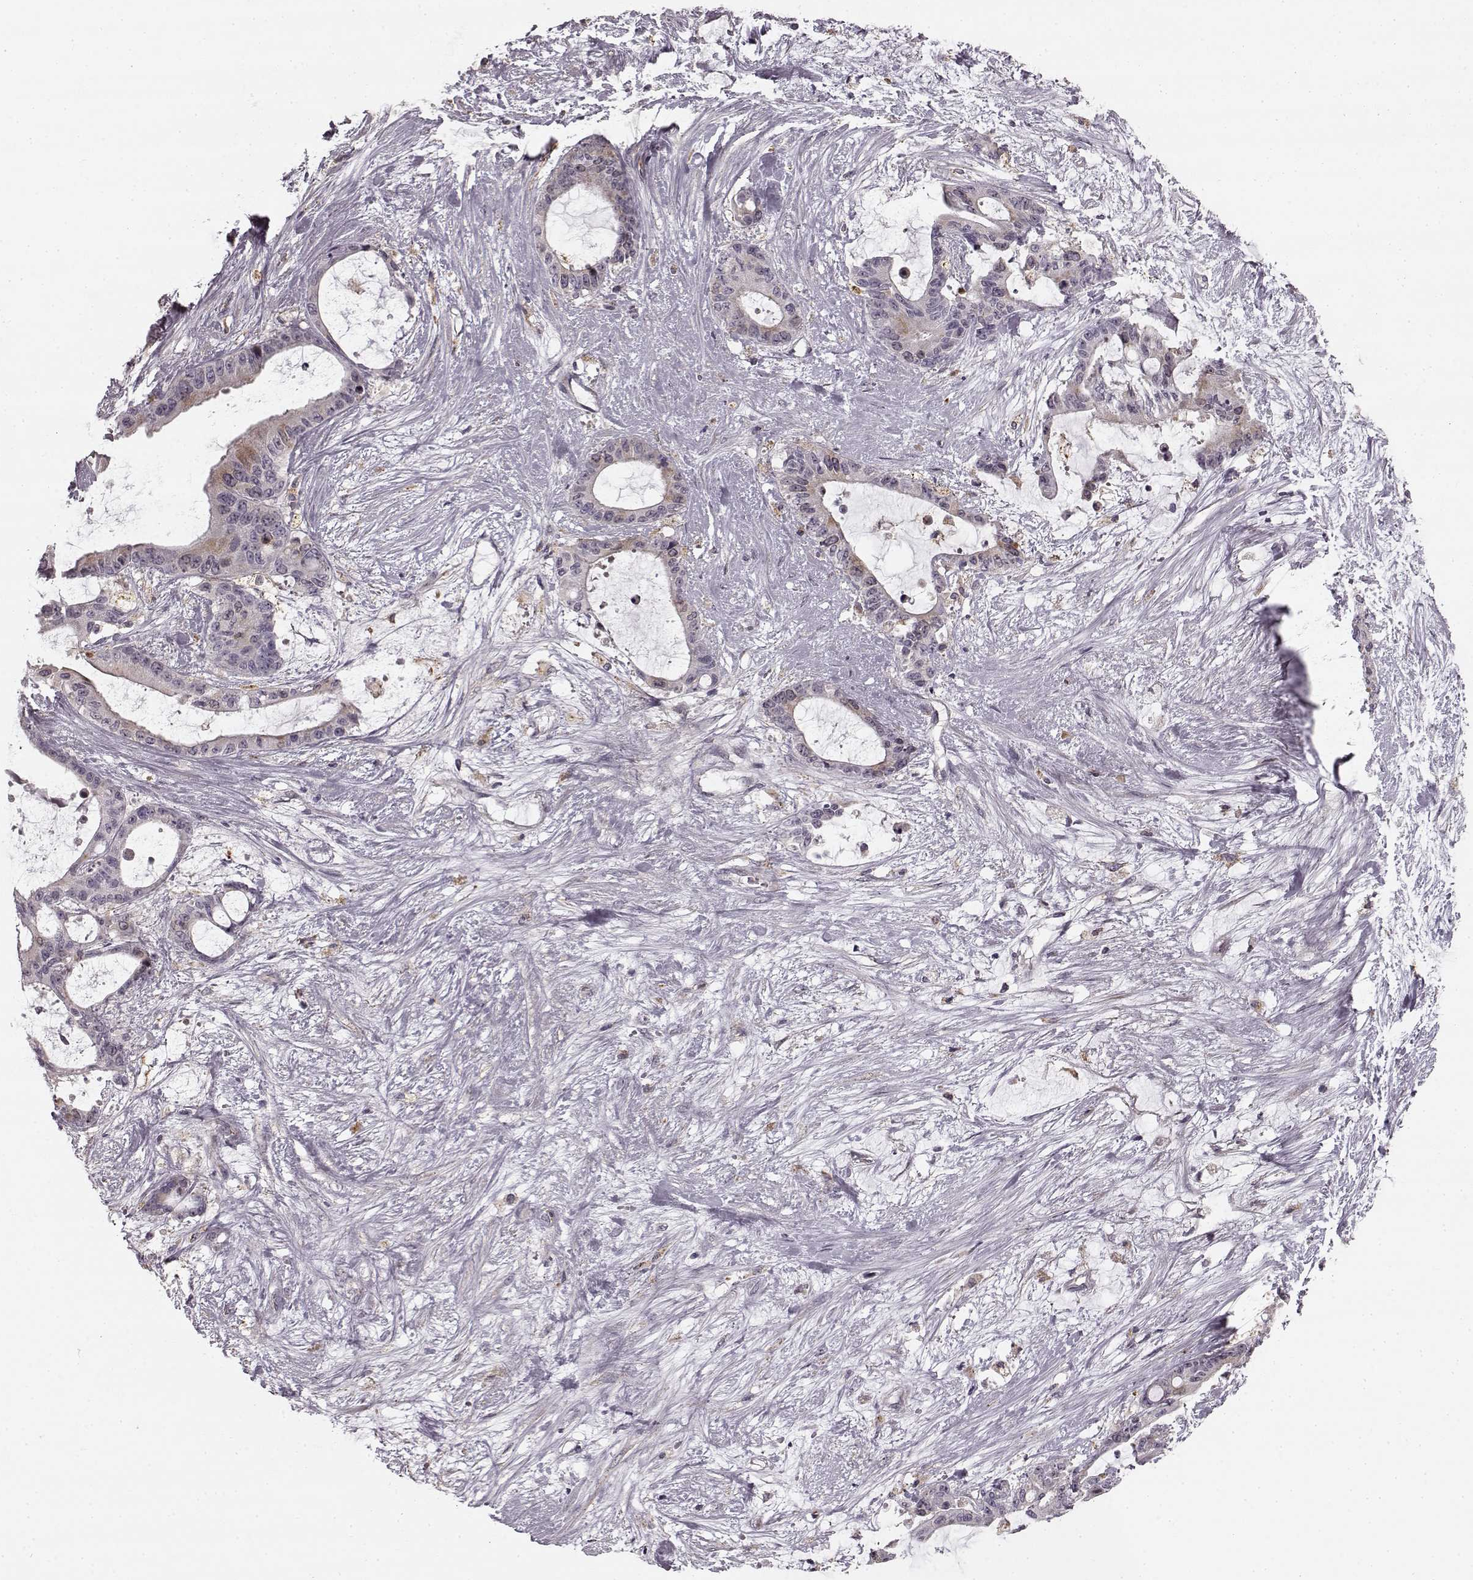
{"staining": {"intensity": "weak", "quantity": "<25%", "location": "cytoplasmic/membranous"}, "tissue": "liver cancer", "cell_type": "Tumor cells", "image_type": "cancer", "snomed": [{"axis": "morphology", "description": "Normal tissue, NOS"}, {"axis": "morphology", "description": "Cholangiocarcinoma"}, {"axis": "topography", "description": "Liver"}, {"axis": "topography", "description": "Peripheral nerve tissue"}], "caption": "Immunohistochemistry image of liver cancer stained for a protein (brown), which exhibits no positivity in tumor cells.", "gene": "HMMR", "patient": {"sex": "female", "age": 73}}